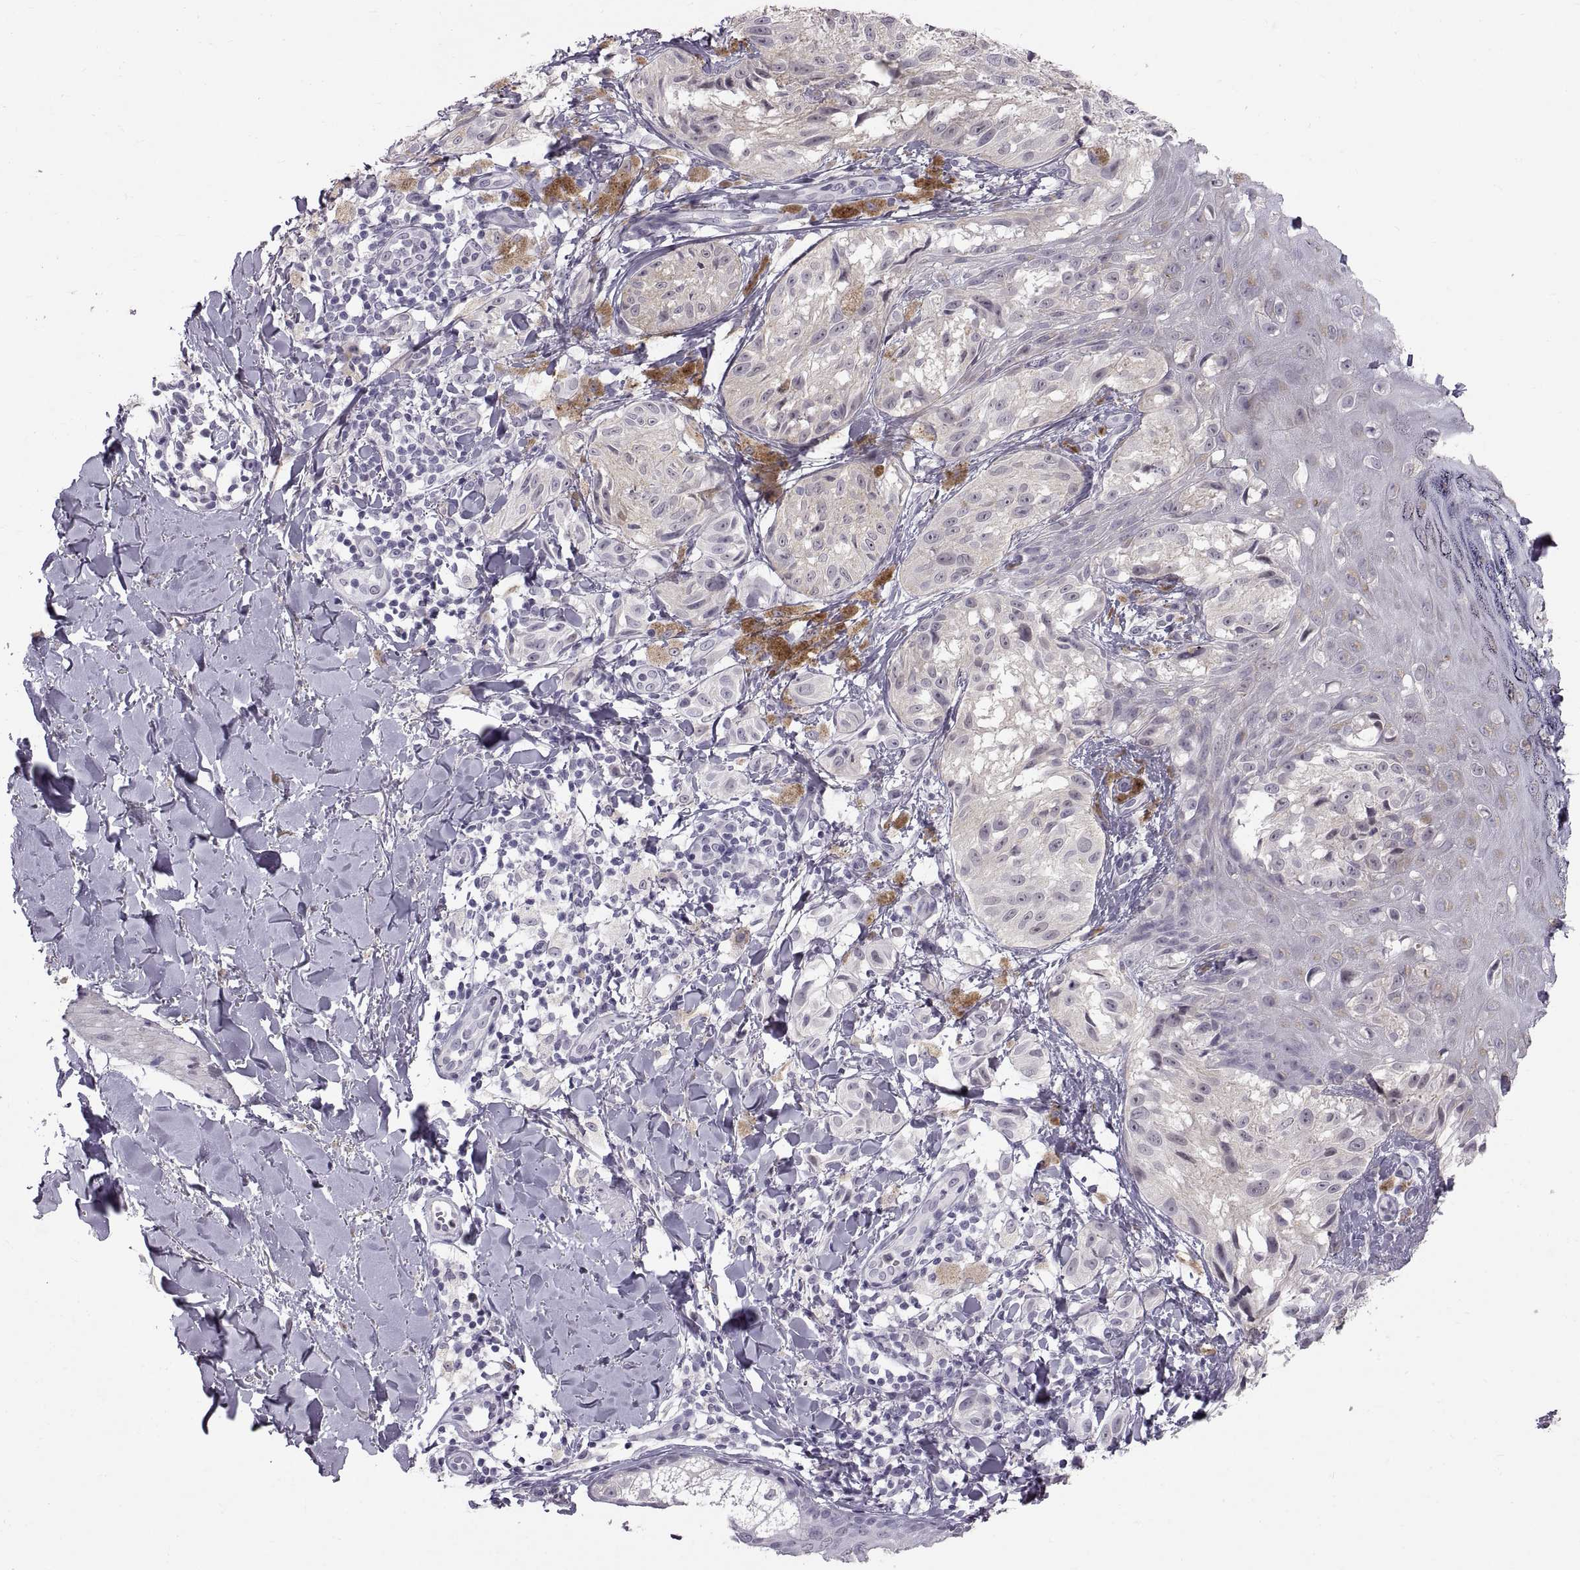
{"staining": {"intensity": "negative", "quantity": "none", "location": "none"}, "tissue": "melanoma", "cell_type": "Tumor cells", "image_type": "cancer", "snomed": [{"axis": "morphology", "description": "Malignant melanoma, NOS"}, {"axis": "topography", "description": "Skin"}], "caption": "Melanoma was stained to show a protein in brown. There is no significant positivity in tumor cells.", "gene": "SPACDR", "patient": {"sex": "male", "age": 36}}